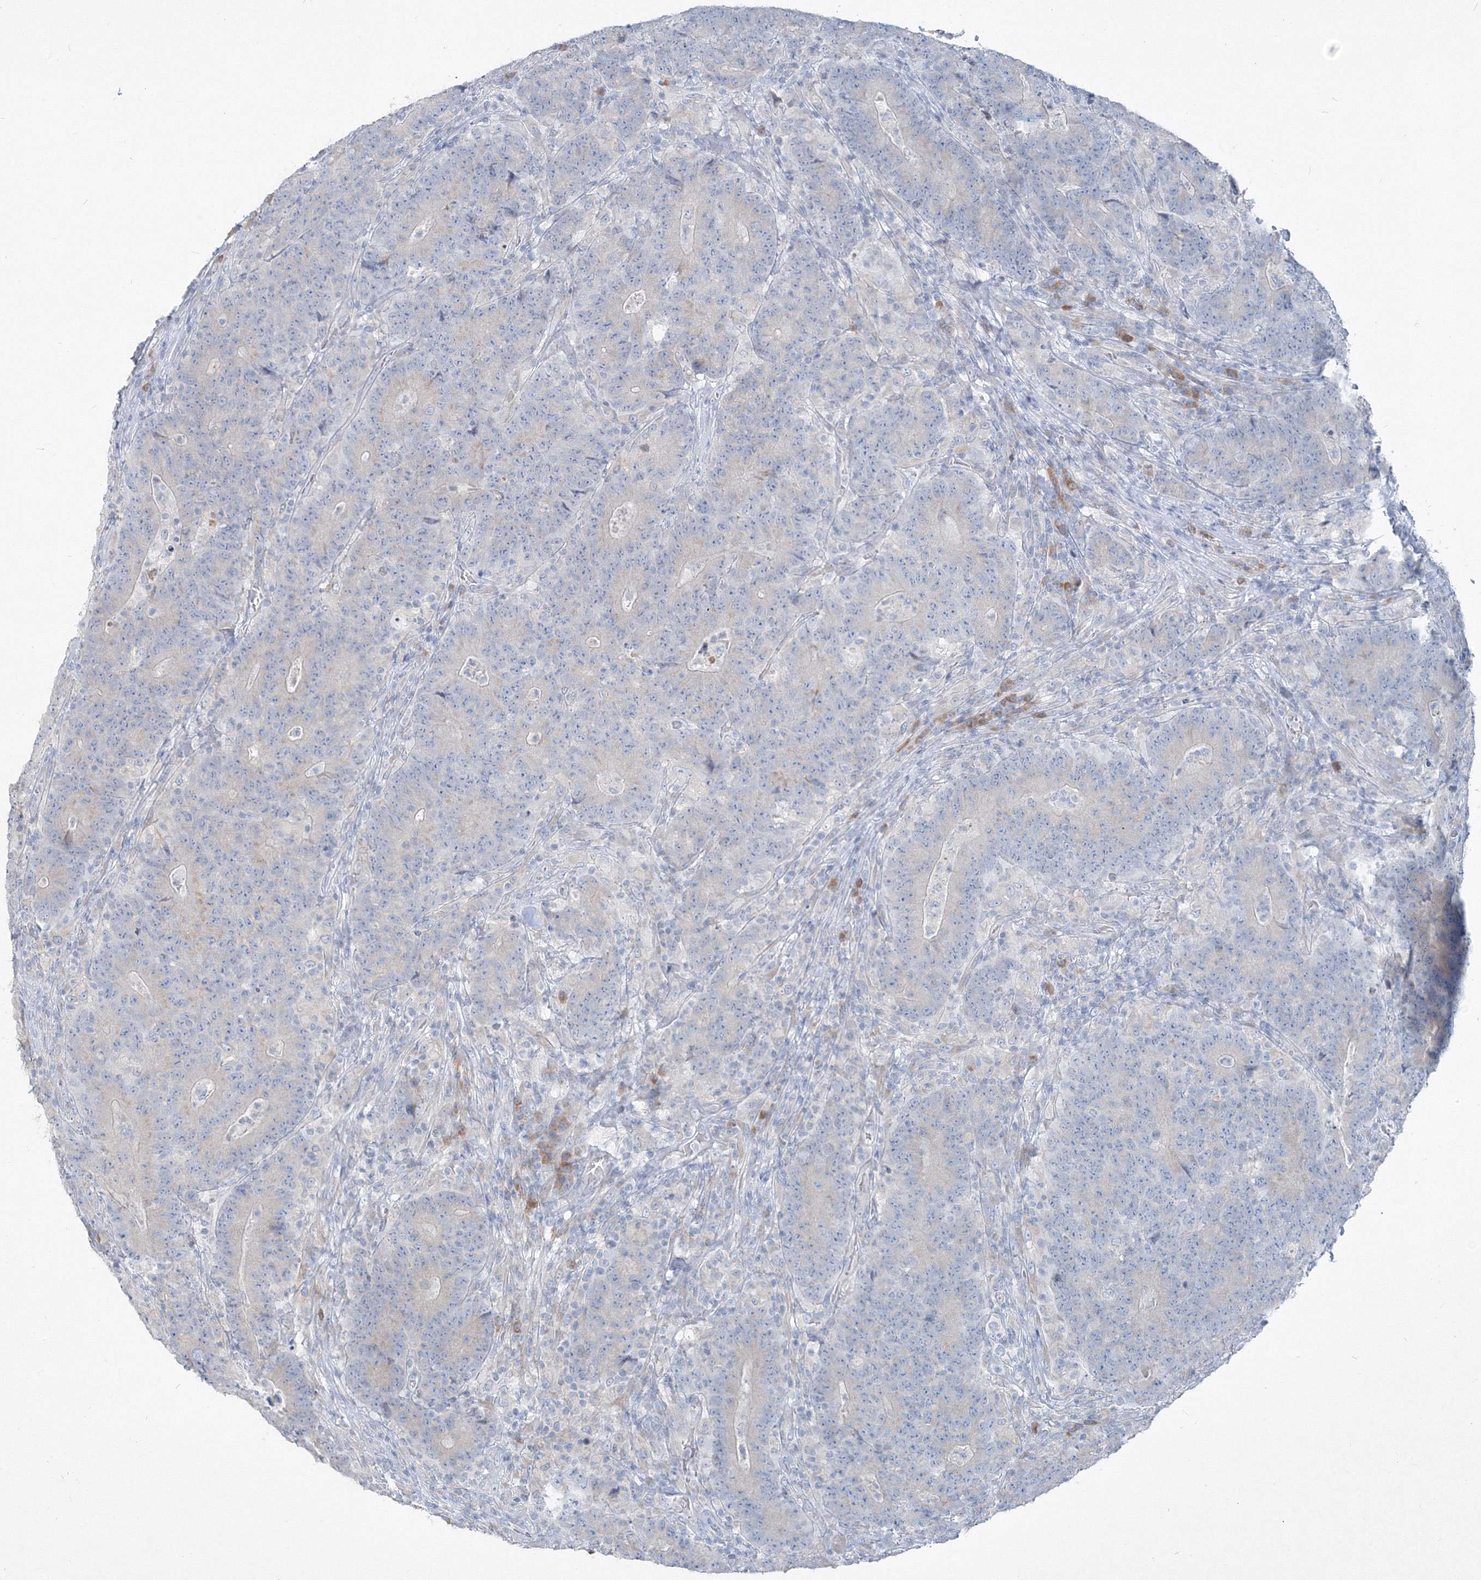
{"staining": {"intensity": "negative", "quantity": "none", "location": "none"}, "tissue": "colorectal cancer", "cell_type": "Tumor cells", "image_type": "cancer", "snomed": [{"axis": "morphology", "description": "Normal tissue, NOS"}, {"axis": "morphology", "description": "Adenocarcinoma, NOS"}, {"axis": "topography", "description": "Colon"}], "caption": "Tumor cells are negative for protein expression in human colorectal cancer.", "gene": "IFNAR1", "patient": {"sex": "female", "age": 75}}